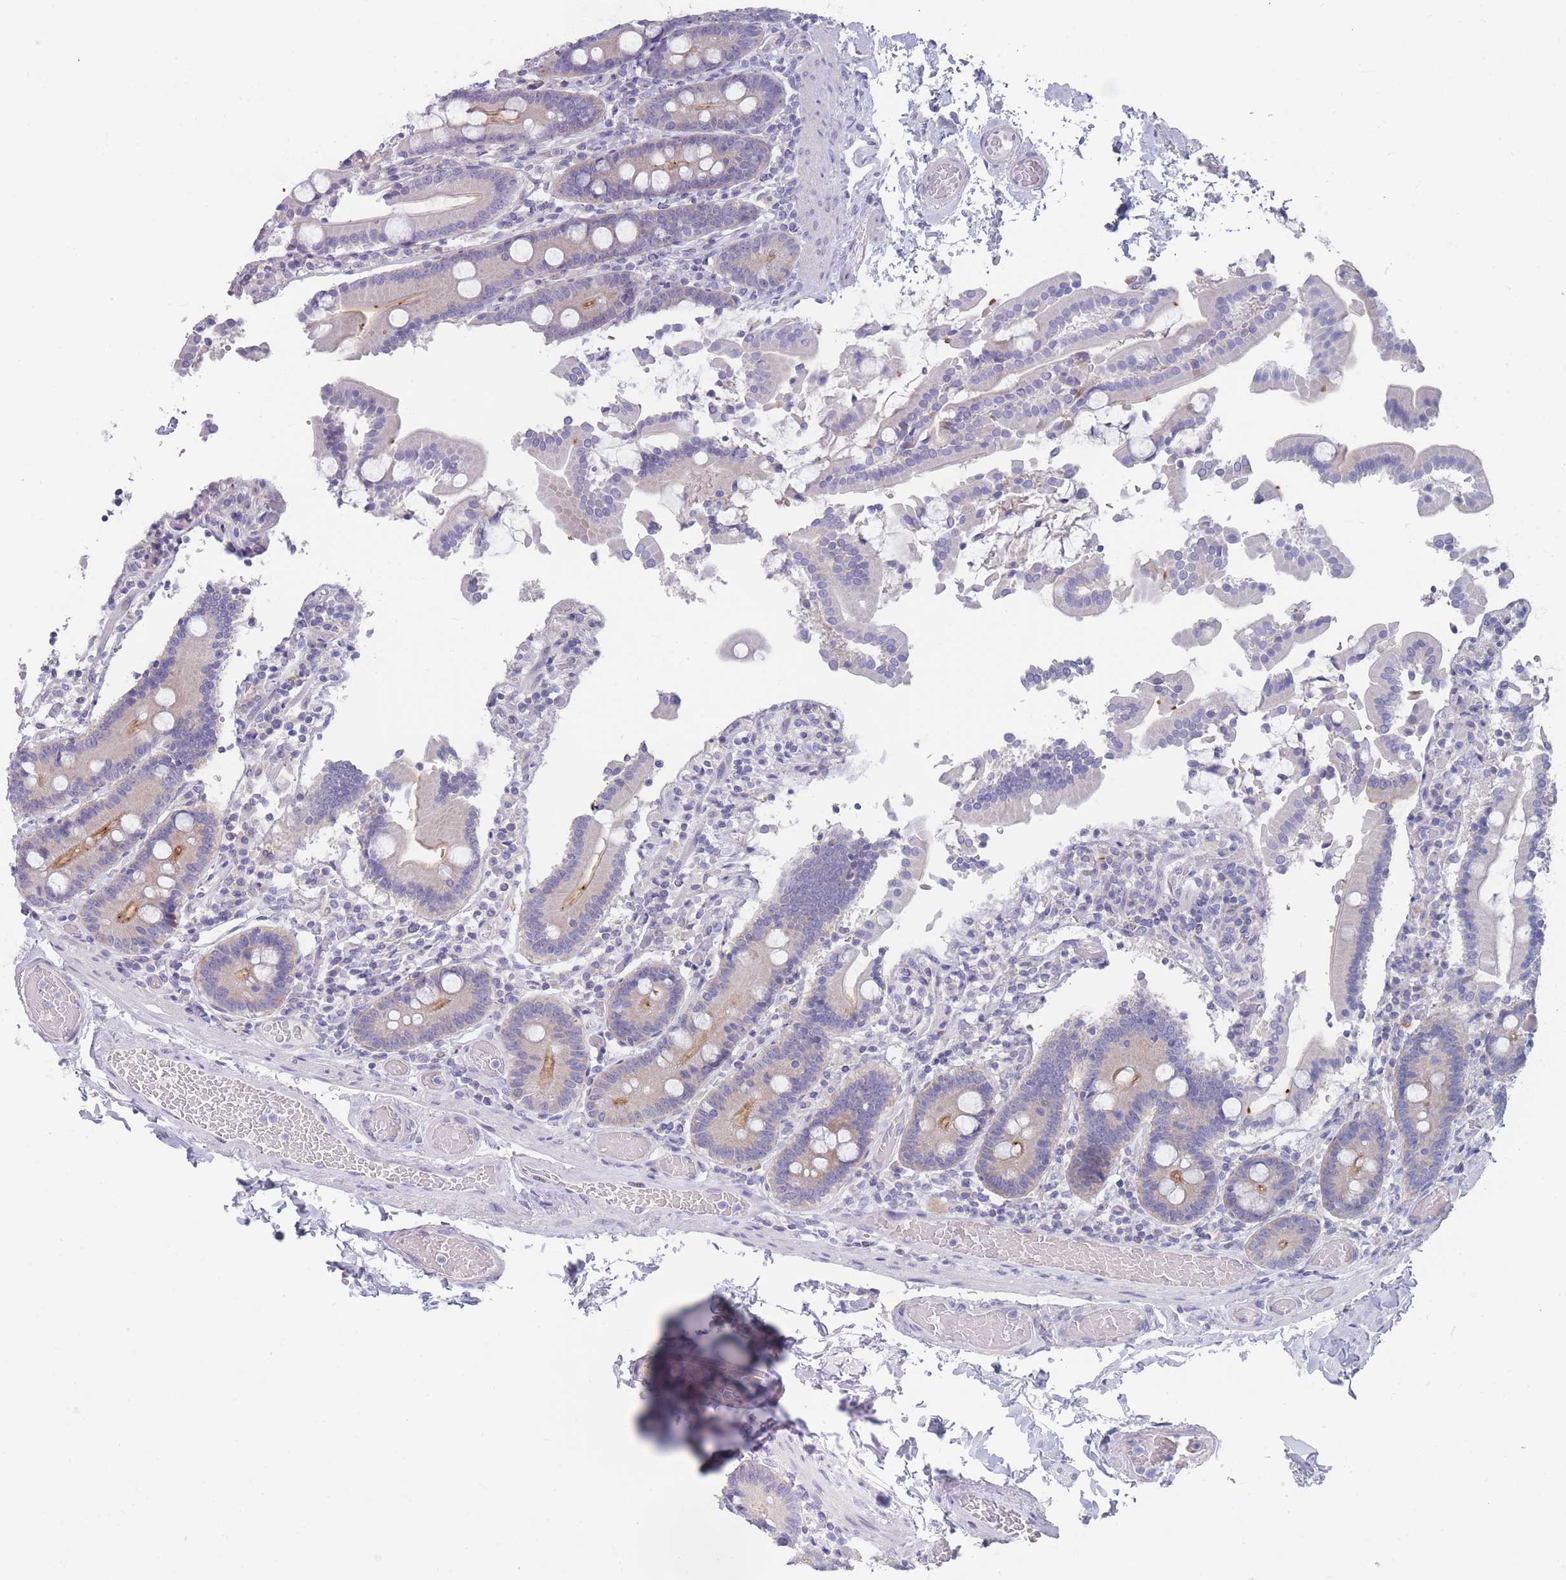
{"staining": {"intensity": "weak", "quantity": "<25%", "location": "cytoplasmic/membranous"}, "tissue": "duodenum", "cell_type": "Glandular cells", "image_type": "normal", "snomed": [{"axis": "morphology", "description": "Normal tissue, NOS"}, {"axis": "topography", "description": "Duodenum"}], "caption": "High power microscopy image of an immunohistochemistry micrograph of benign duodenum, revealing no significant staining in glandular cells. Brightfield microscopy of immunohistochemistry stained with DAB (3,3'-diaminobenzidine) (brown) and hematoxylin (blue), captured at high magnification.", "gene": "PIGU", "patient": {"sex": "male", "age": 55}}